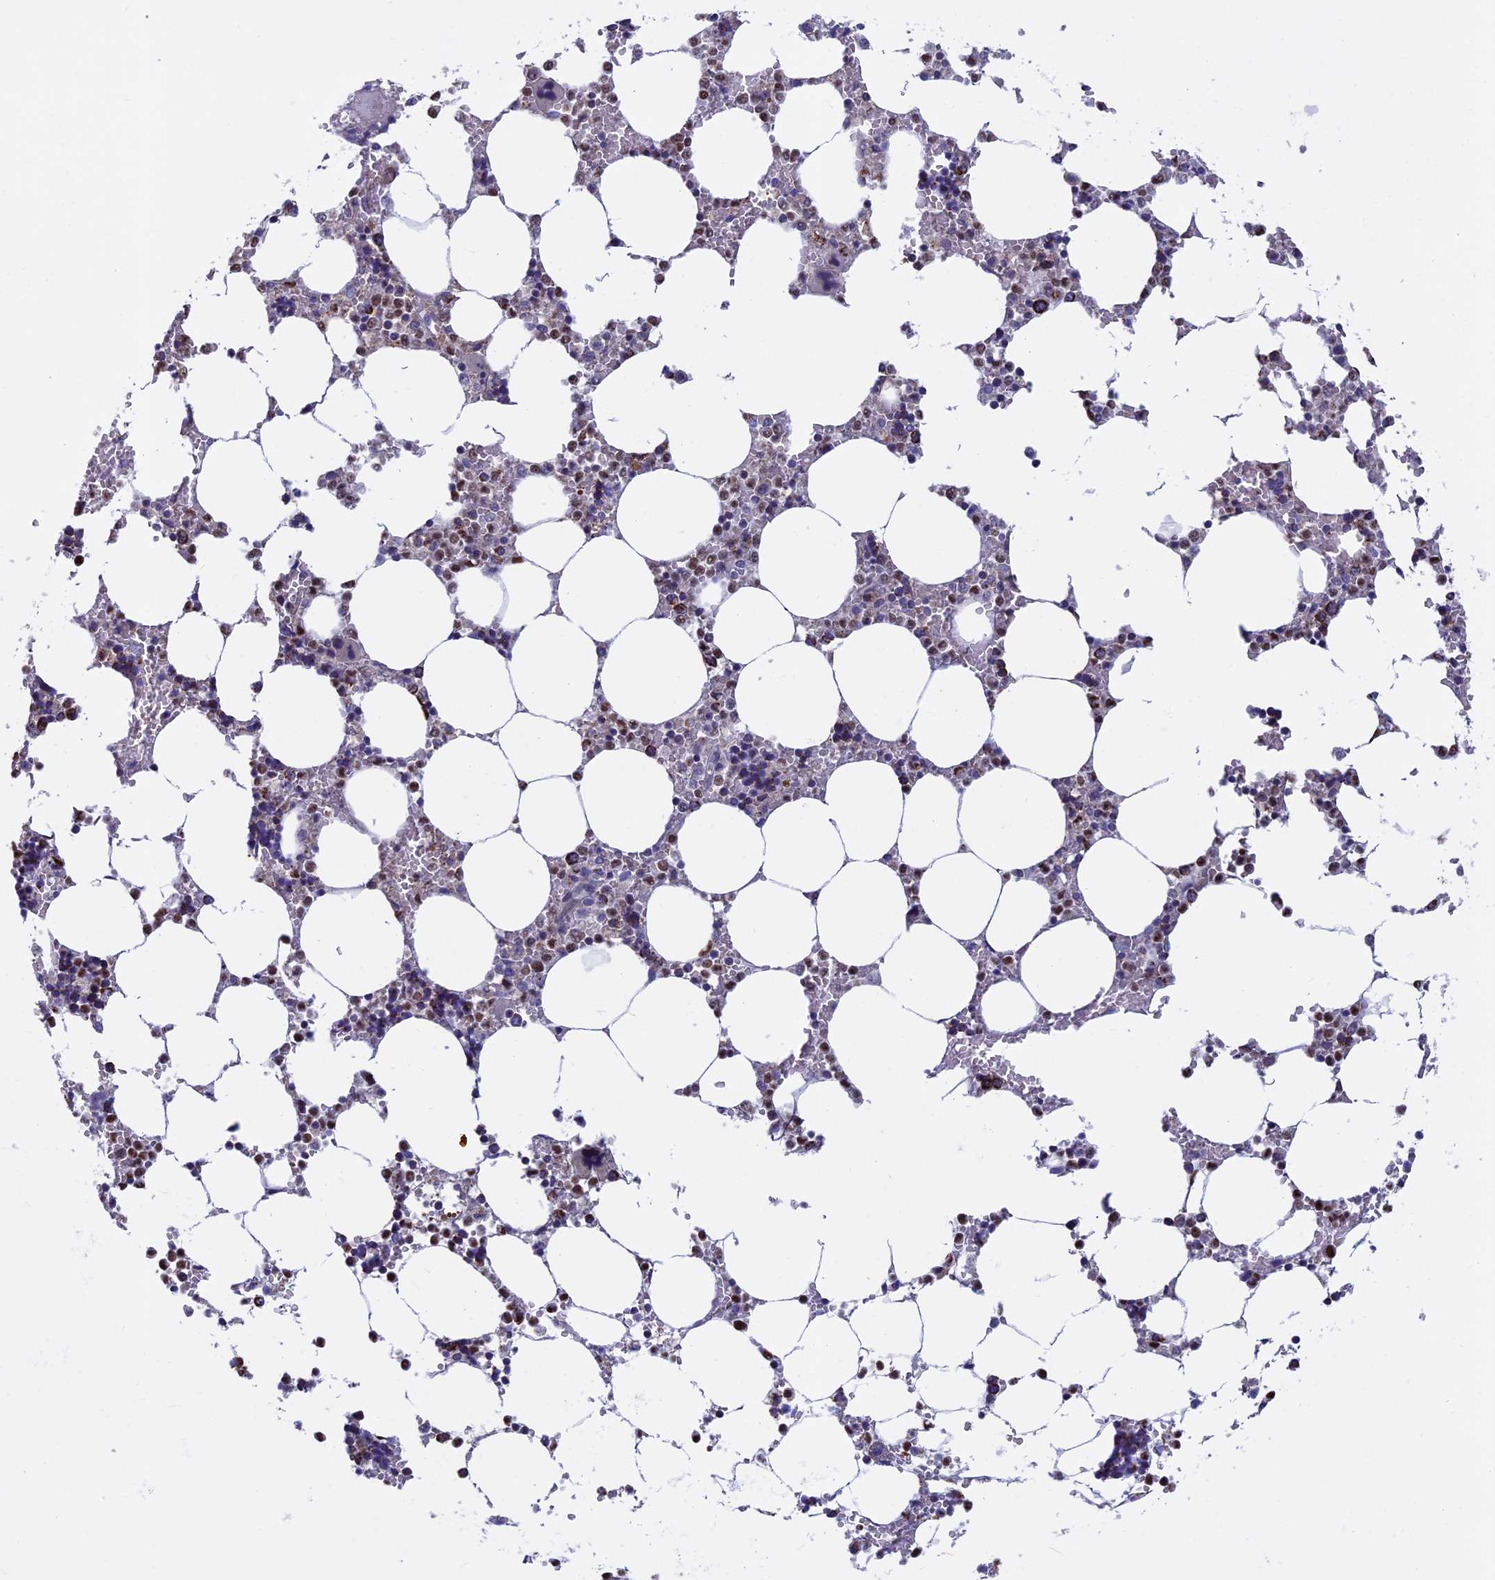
{"staining": {"intensity": "moderate", "quantity": "<25%", "location": "cytoplasmic/membranous,nuclear"}, "tissue": "bone marrow", "cell_type": "Hematopoietic cells", "image_type": "normal", "snomed": [{"axis": "morphology", "description": "Normal tissue, NOS"}, {"axis": "topography", "description": "Bone marrow"}], "caption": "Moderate cytoplasmic/membranous,nuclear positivity is seen in about <25% of hematopoietic cells in benign bone marrow. Ihc stains the protein in brown and the nuclei are stained blue.", "gene": "ACSS1", "patient": {"sex": "male", "age": 64}}